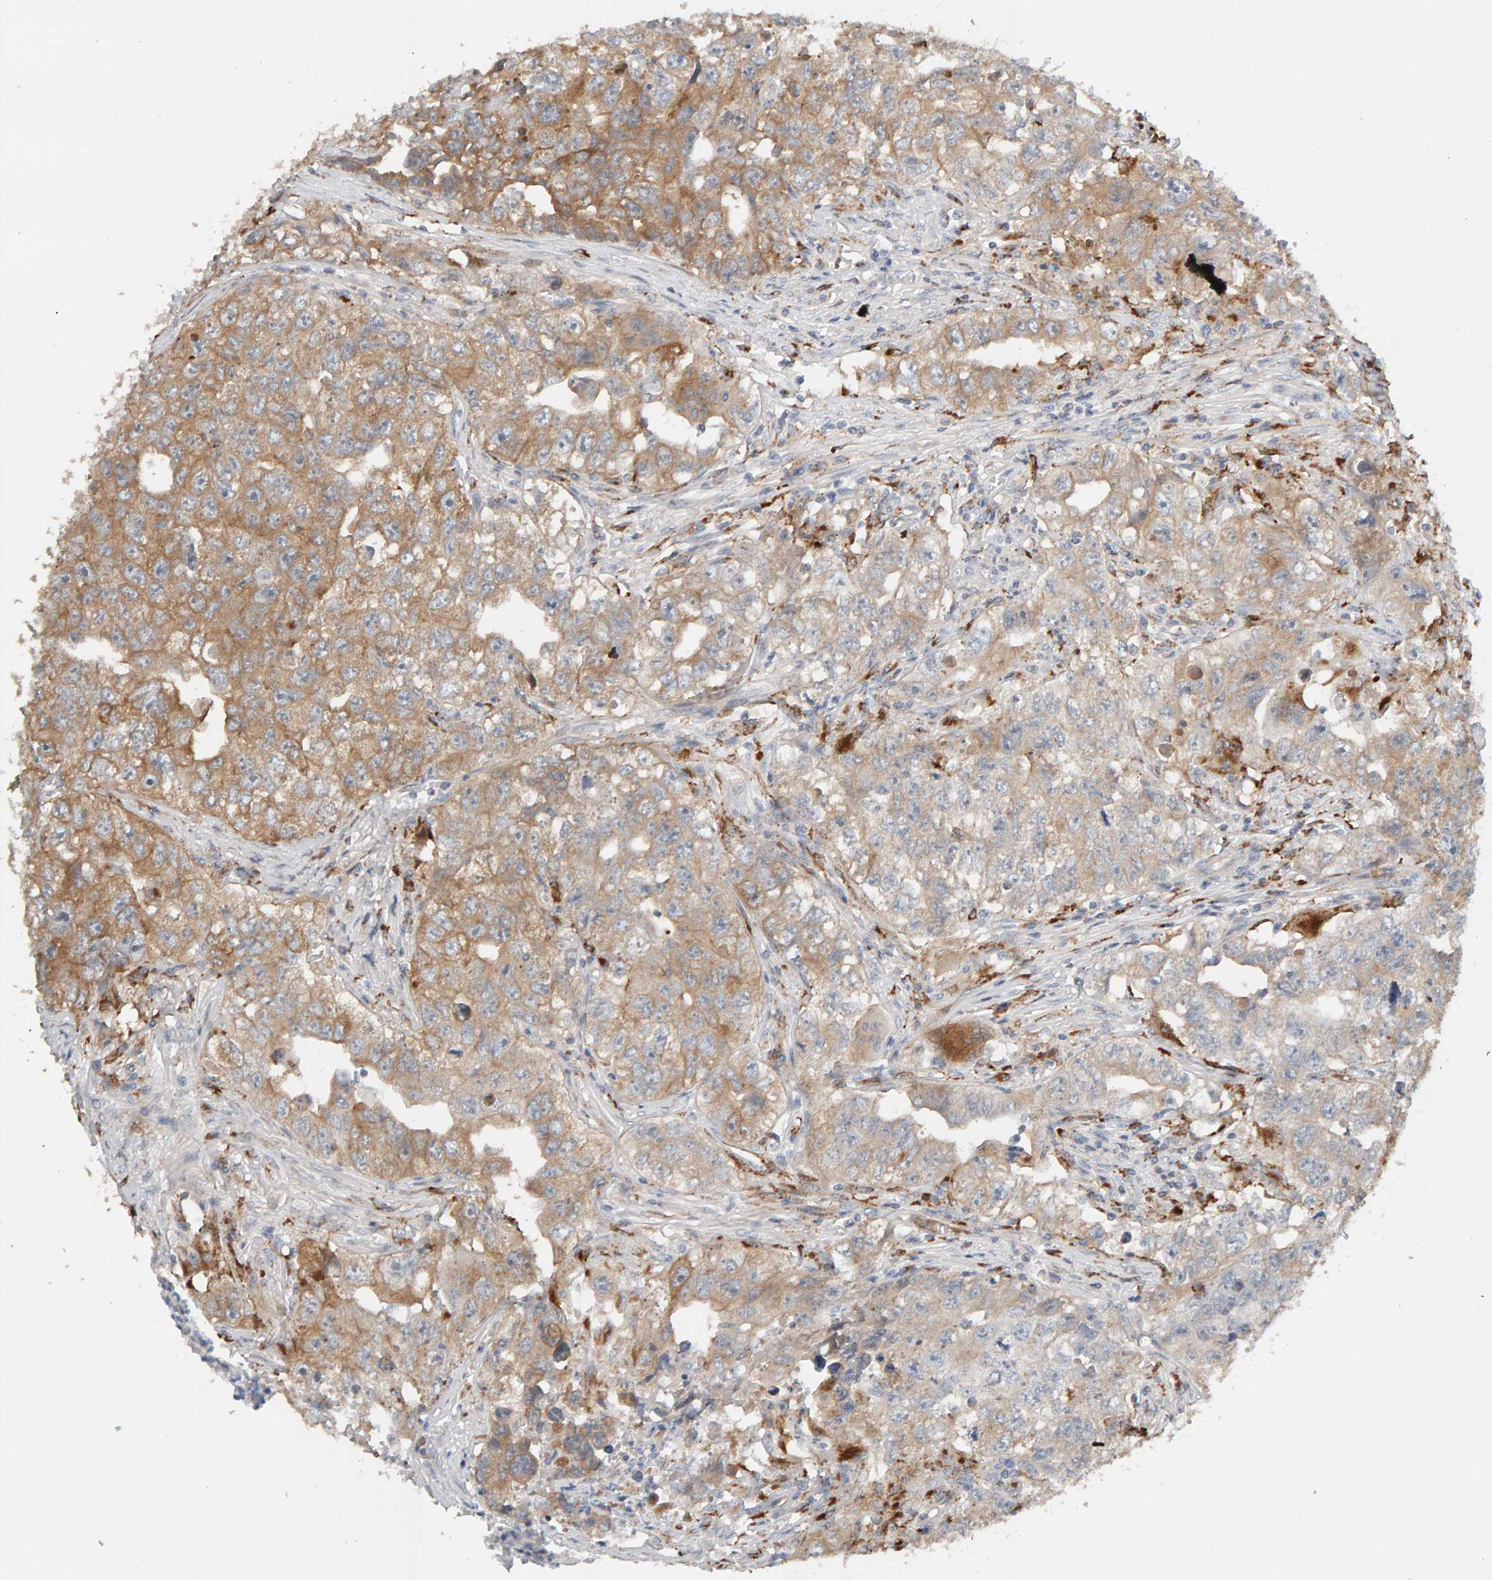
{"staining": {"intensity": "moderate", "quantity": ">75%", "location": "cytoplasmic/membranous"}, "tissue": "testis cancer", "cell_type": "Tumor cells", "image_type": "cancer", "snomed": [{"axis": "morphology", "description": "Seminoma, NOS"}, {"axis": "morphology", "description": "Carcinoma, Embryonal, NOS"}, {"axis": "topography", "description": "Testis"}], "caption": "DAB (3,3'-diaminobenzidine) immunohistochemical staining of human testis embryonal carcinoma displays moderate cytoplasmic/membranous protein expression in about >75% of tumor cells.", "gene": "IPPK", "patient": {"sex": "male", "age": 43}}